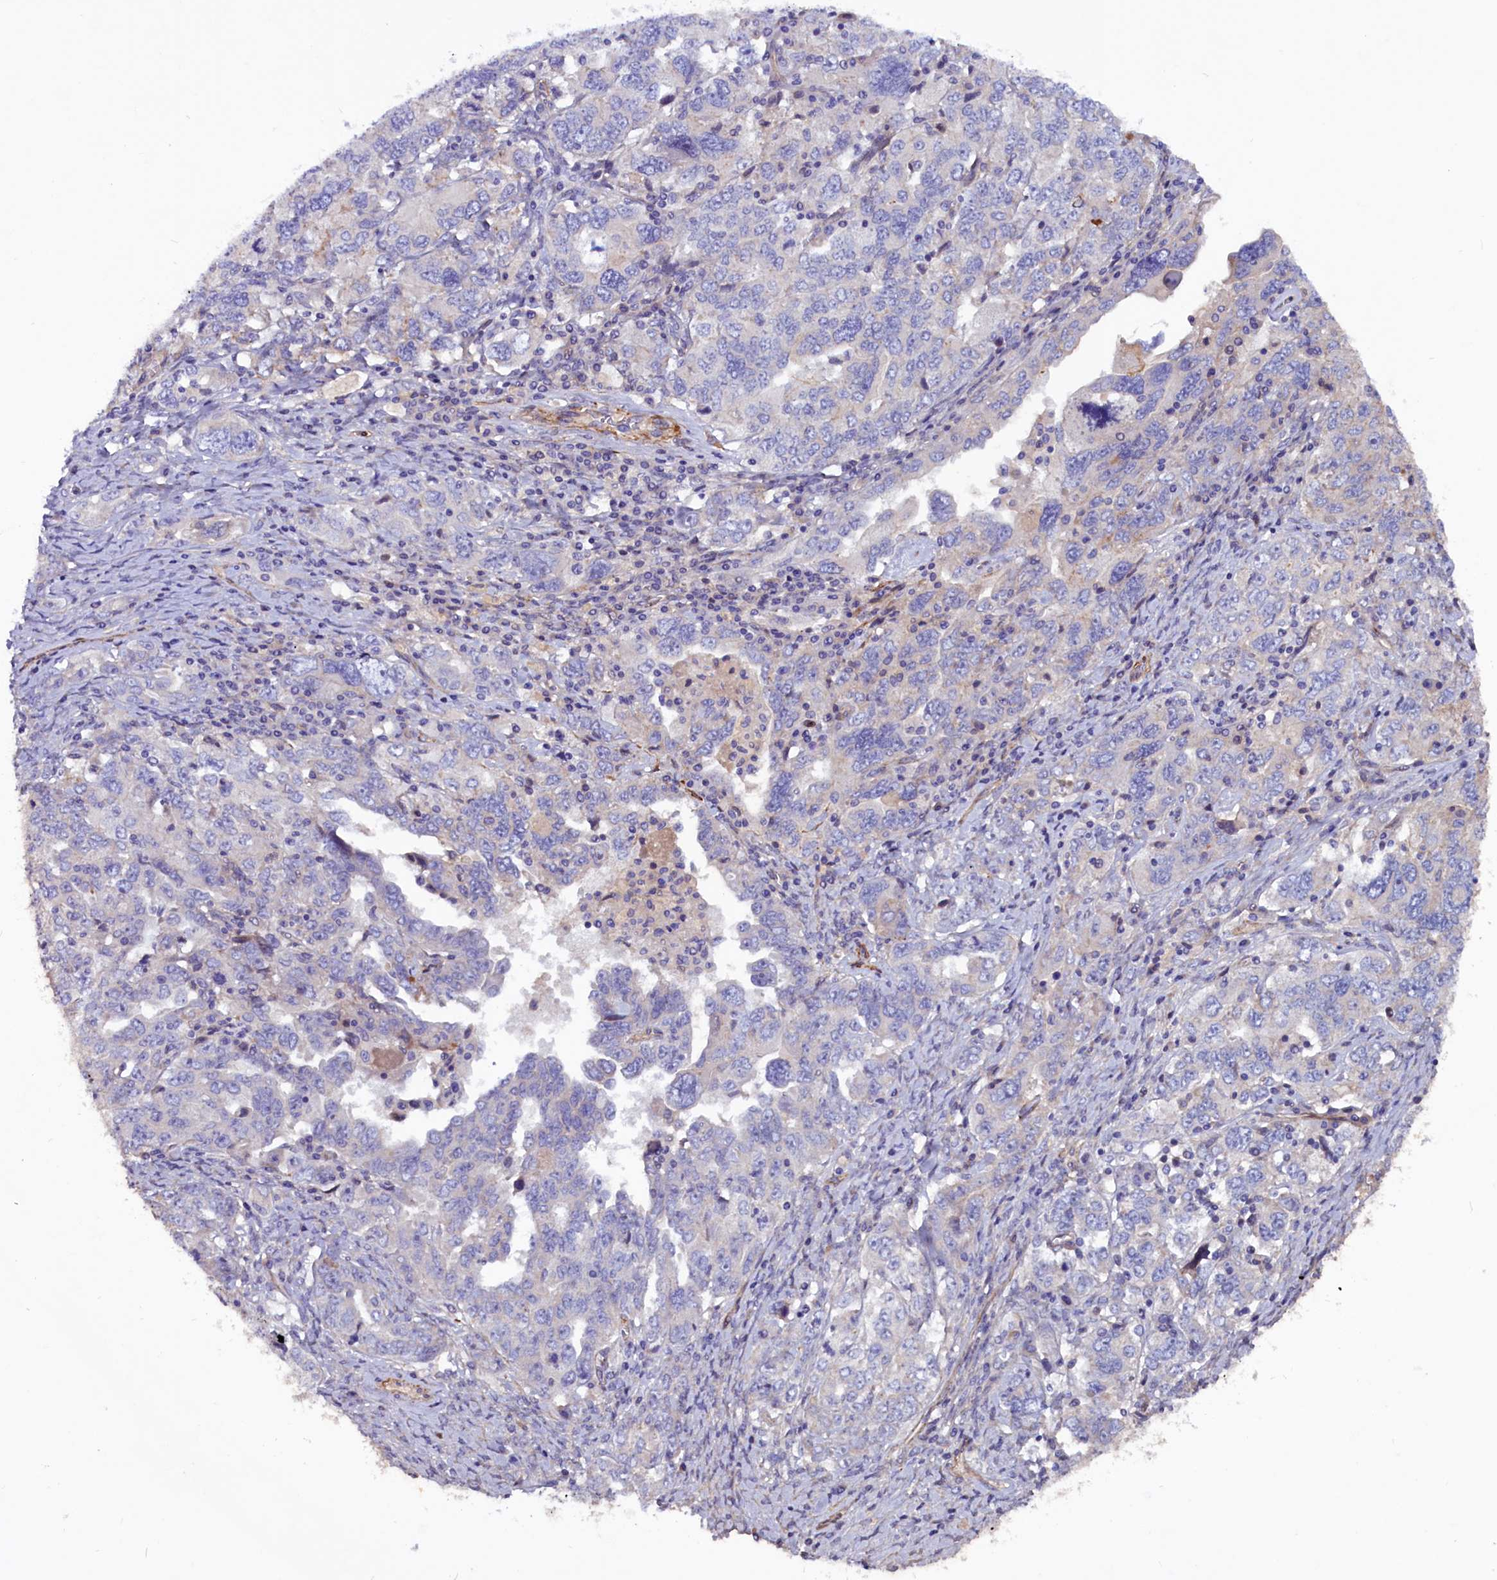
{"staining": {"intensity": "negative", "quantity": "none", "location": "none"}, "tissue": "ovarian cancer", "cell_type": "Tumor cells", "image_type": "cancer", "snomed": [{"axis": "morphology", "description": "Carcinoma, endometroid"}, {"axis": "topography", "description": "Ovary"}], "caption": "Micrograph shows no significant protein expression in tumor cells of ovarian cancer (endometroid carcinoma). (IHC, brightfield microscopy, high magnification).", "gene": "ZNF749", "patient": {"sex": "female", "age": 62}}